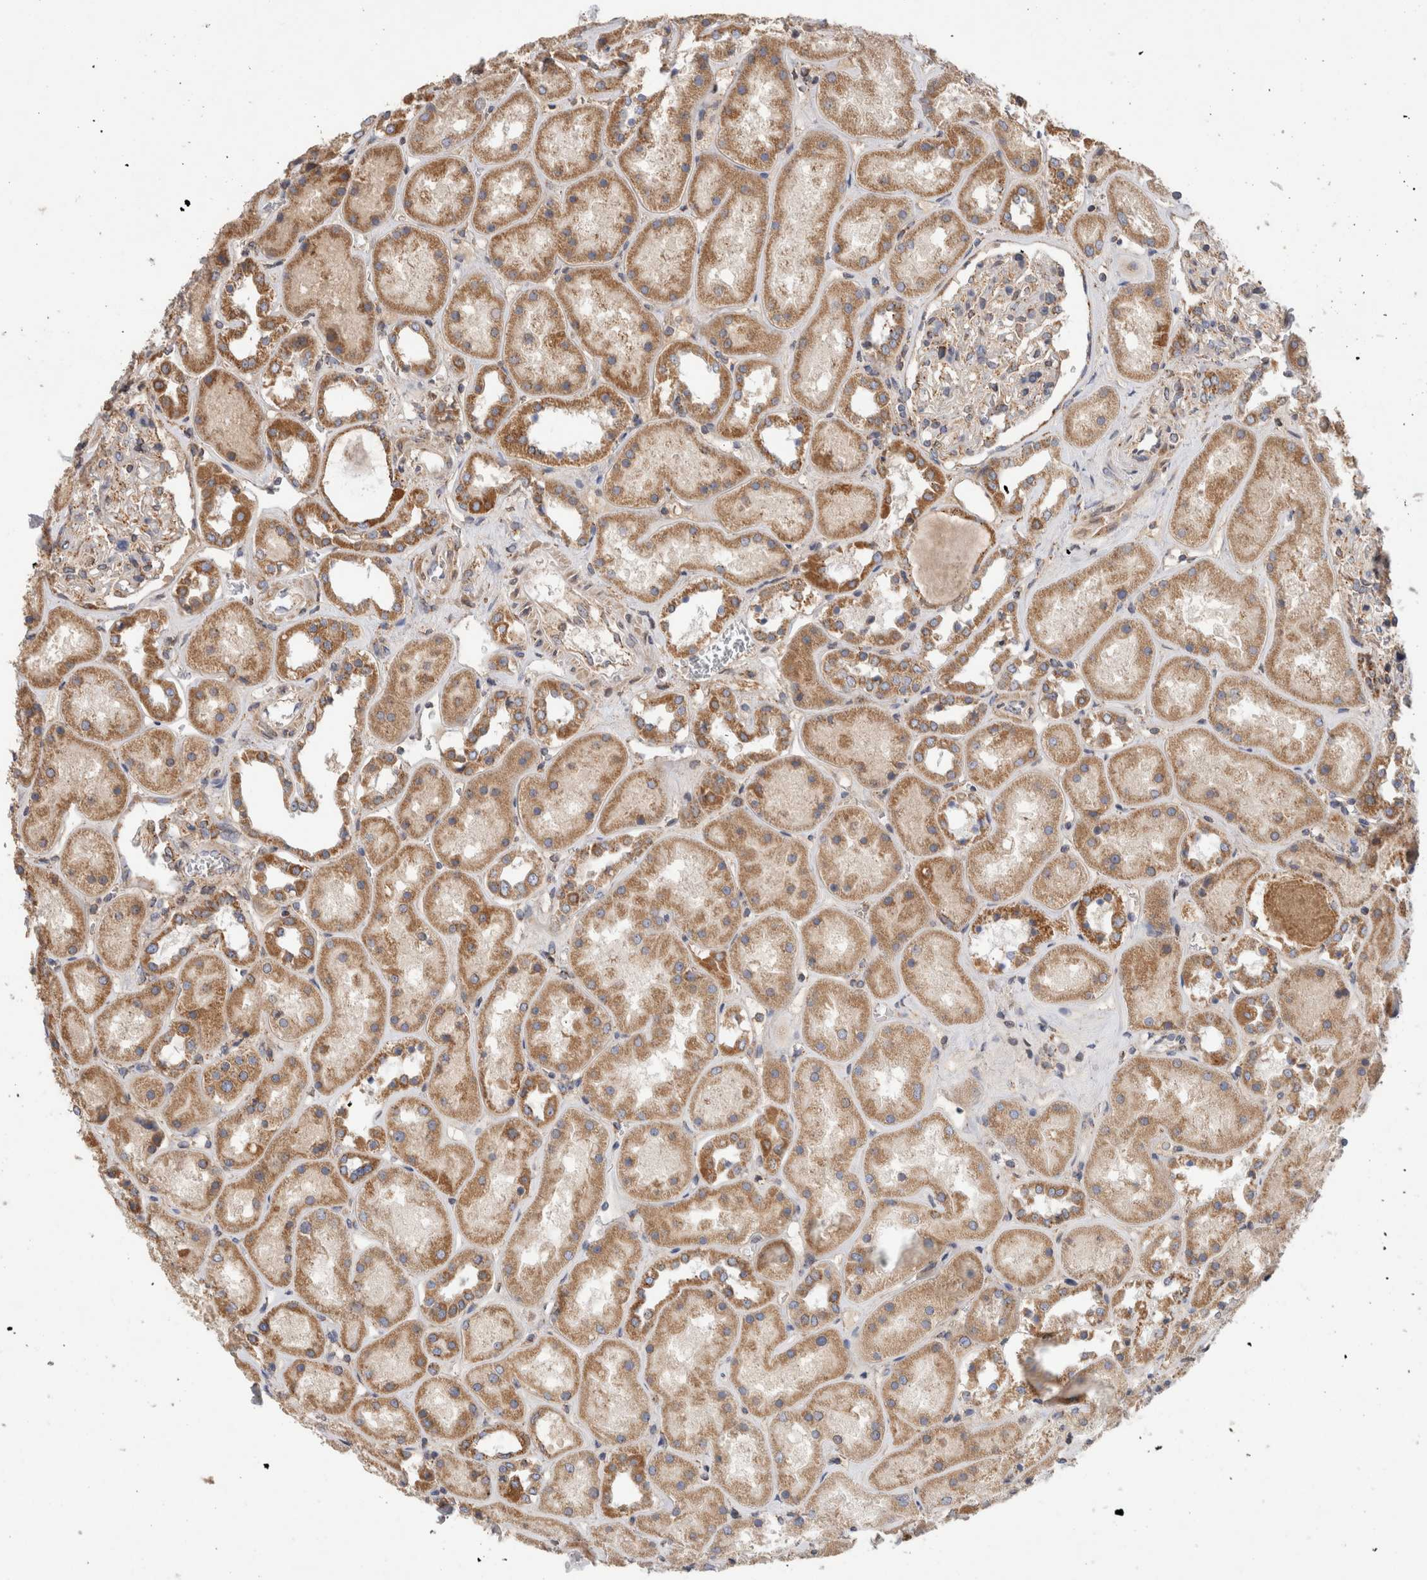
{"staining": {"intensity": "weak", "quantity": "<25%", "location": "cytoplasmic/membranous"}, "tissue": "kidney", "cell_type": "Cells in glomeruli", "image_type": "normal", "snomed": [{"axis": "morphology", "description": "Normal tissue, NOS"}, {"axis": "topography", "description": "Kidney"}], "caption": "The micrograph displays no significant expression in cells in glomeruli of kidney. (DAB immunohistochemistry (IHC) visualized using brightfield microscopy, high magnification).", "gene": "IARS2", "patient": {"sex": "male", "age": 70}}